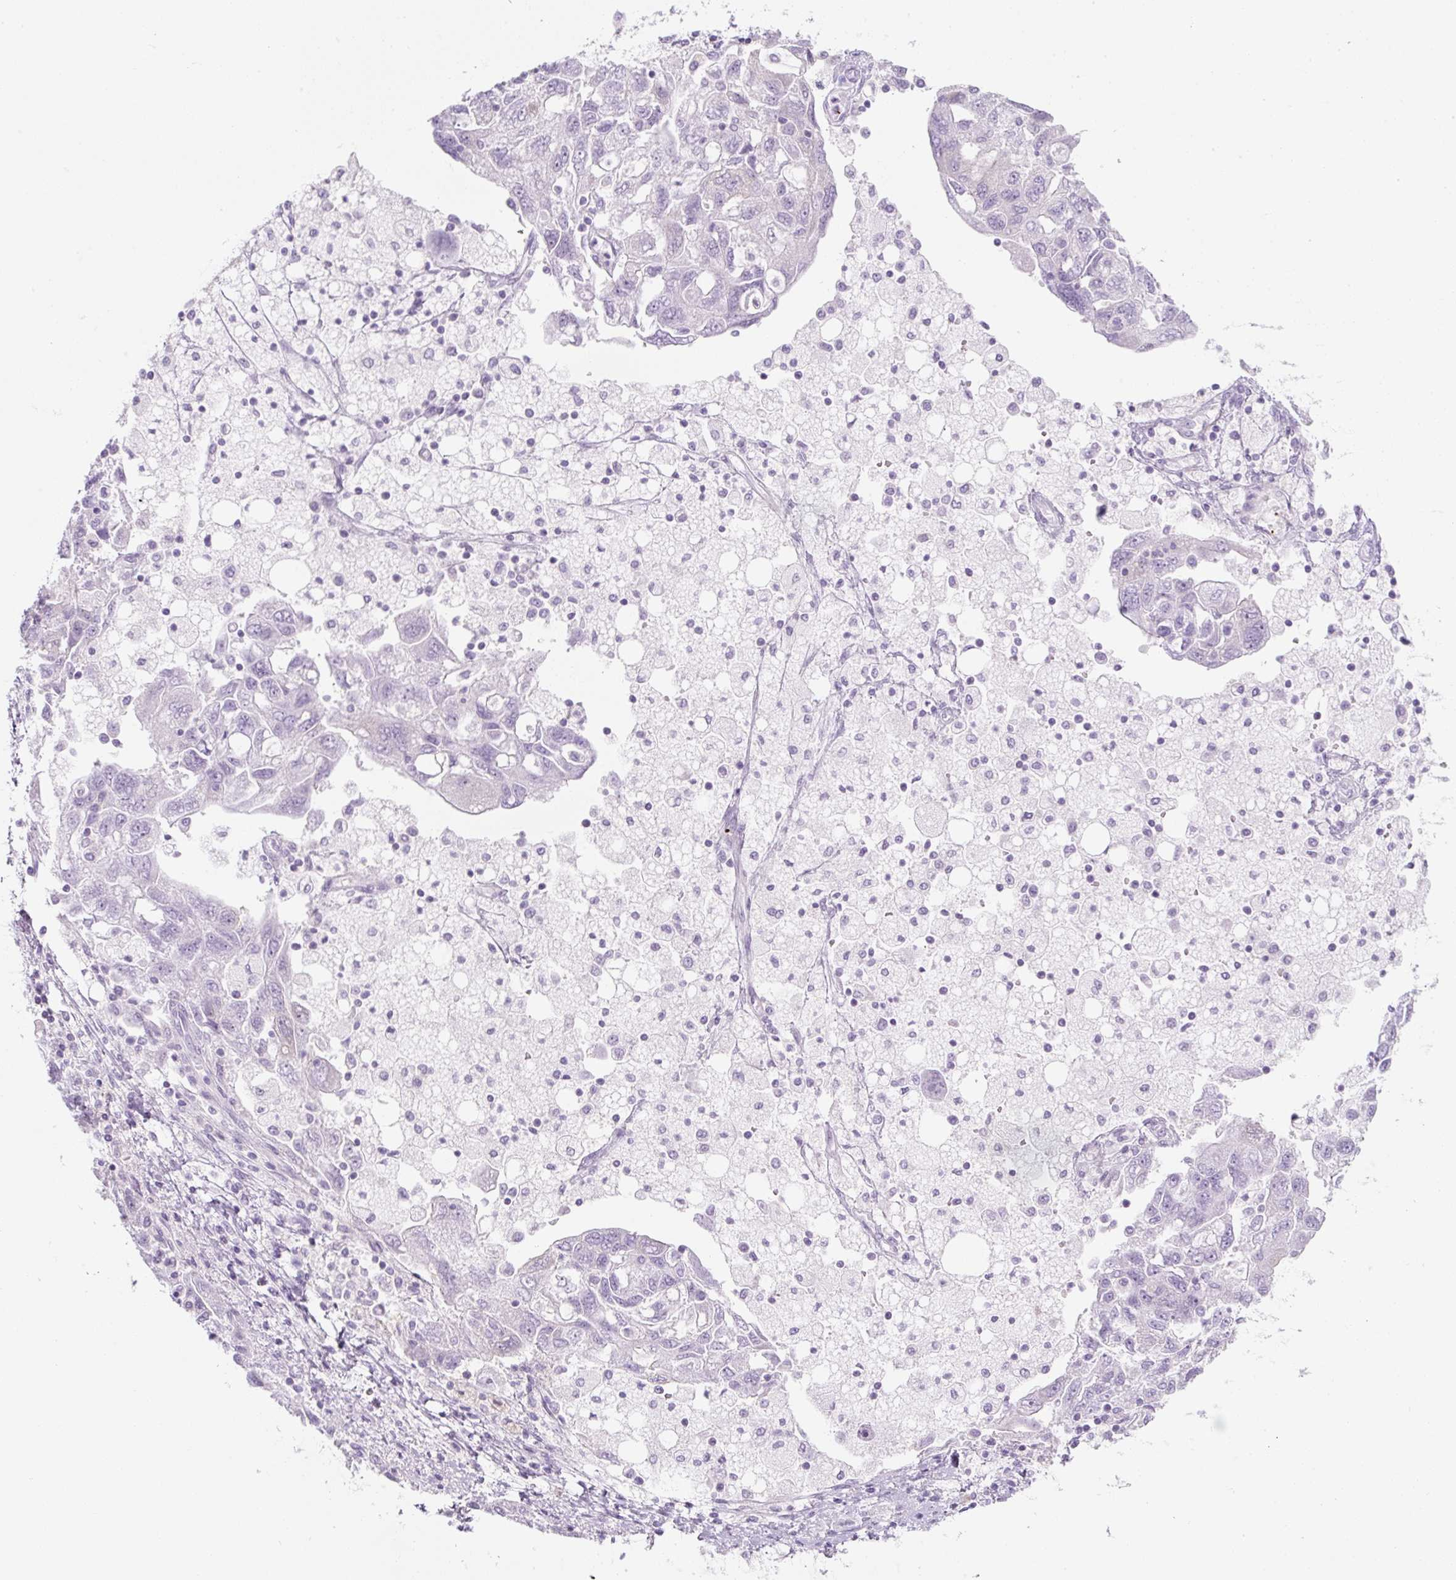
{"staining": {"intensity": "negative", "quantity": "none", "location": "none"}, "tissue": "ovarian cancer", "cell_type": "Tumor cells", "image_type": "cancer", "snomed": [{"axis": "morphology", "description": "Carcinoma, NOS"}, {"axis": "morphology", "description": "Cystadenocarcinoma, serous, NOS"}, {"axis": "topography", "description": "Ovary"}], "caption": "There is no significant staining in tumor cells of ovarian serous cystadenocarcinoma.", "gene": "PF4V1", "patient": {"sex": "female", "age": 69}}